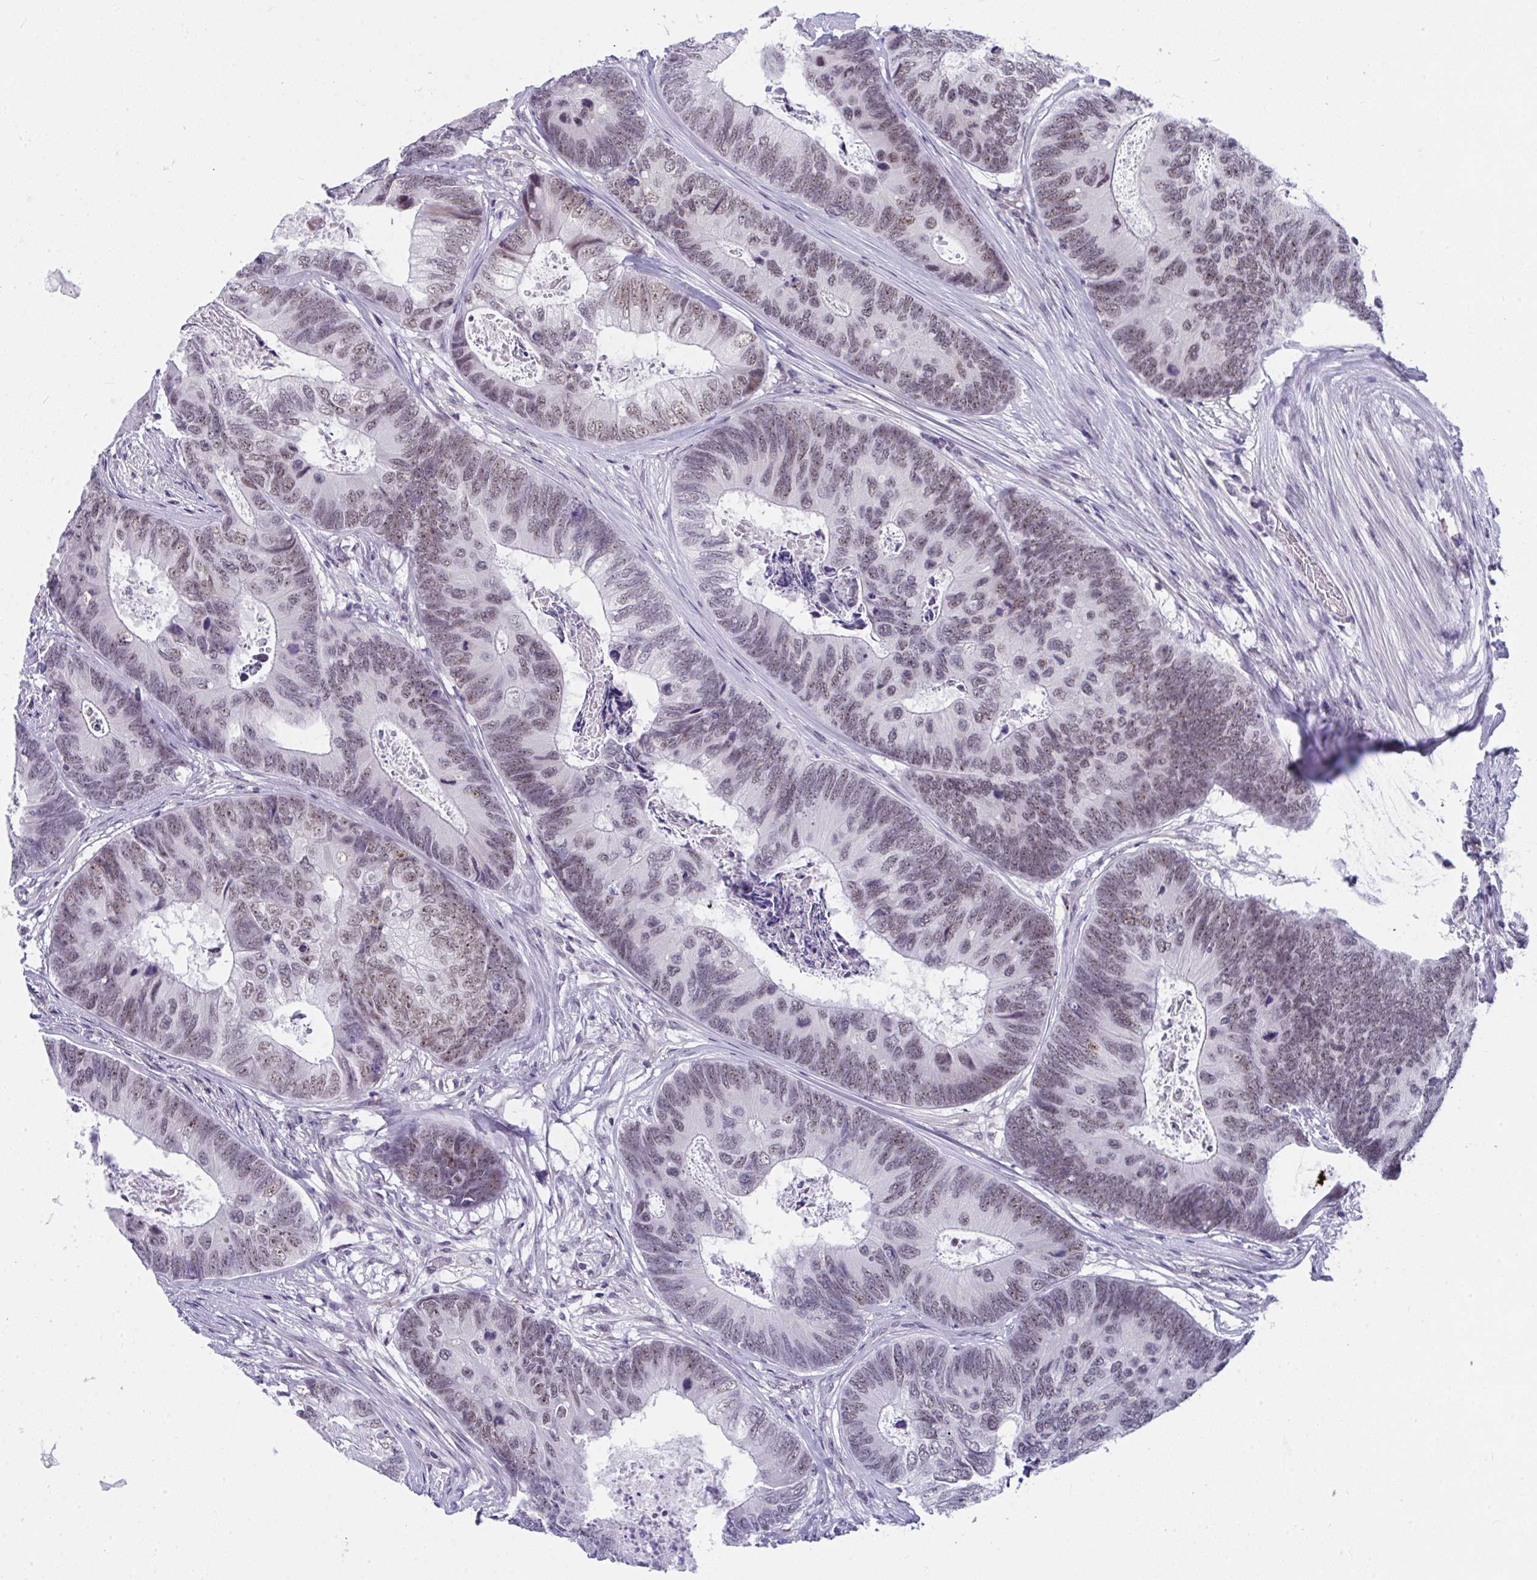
{"staining": {"intensity": "weak", "quantity": "25%-75%", "location": "nuclear"}, "tissue": "colorectal cancer", "cell_type": "Tumor cells", "image_type": "cancer", "snomed": [{"axis": "morphology", "description": "Adenocarcinoma, NOS"}, {"axis": "topography", "description": "Colon"}], "caption": "Colorectal cancer (adenocarcinoma) stained with immunohistochemistry shows weak nuclear expression in approximately 25%-75% of tumor cells. (DAB = brown stain, brightfield microscopy at high magnification).", "gene": "CDK13", "patient": {"sex": "female", "age": 67}}